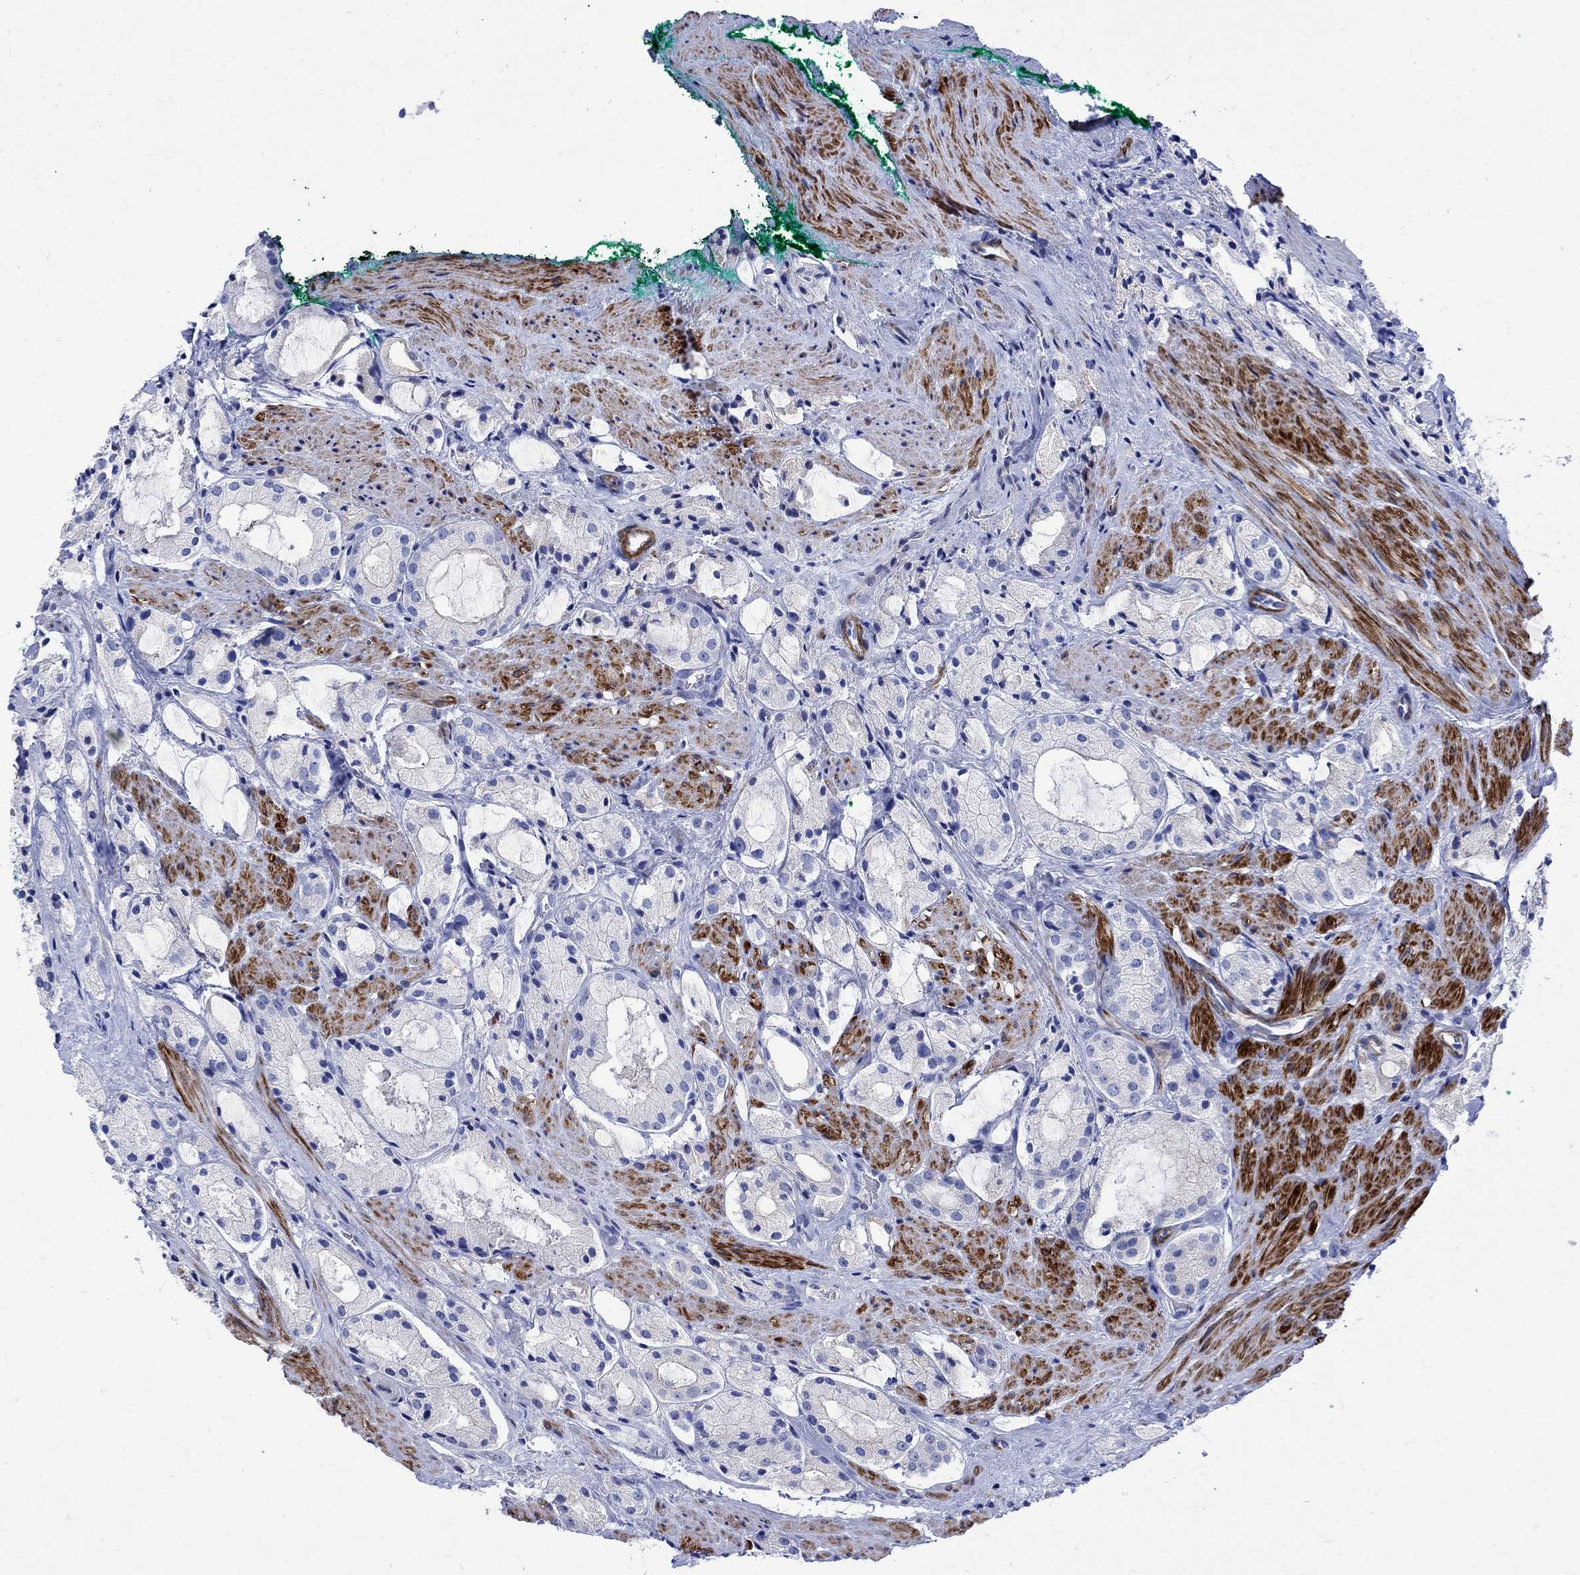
{"staining": {"intensity": "negative", "quantity": "none", "location": "none"}, "tissue": "prostate cancer", "cell_type": "Tumor cells", "image_type": "cancer", "snomed": [{"axis": "morphology", "description": "Adenocarcinoma, NOS"}, {"axis": "morphology", "description": "Adenocarcinoma, High grade"}, {"axis": "topography", "description": "Prostate"}], "caption": "High magnification brightfield microscopy of high-grade adenocarcinoma (prostate) stained with DAB (brown) and counterstained with hematoxylin (blue): tumor cells show no significant expression.", "gene": "PARVB", "patient": {"sex": "male", "age": 64}}